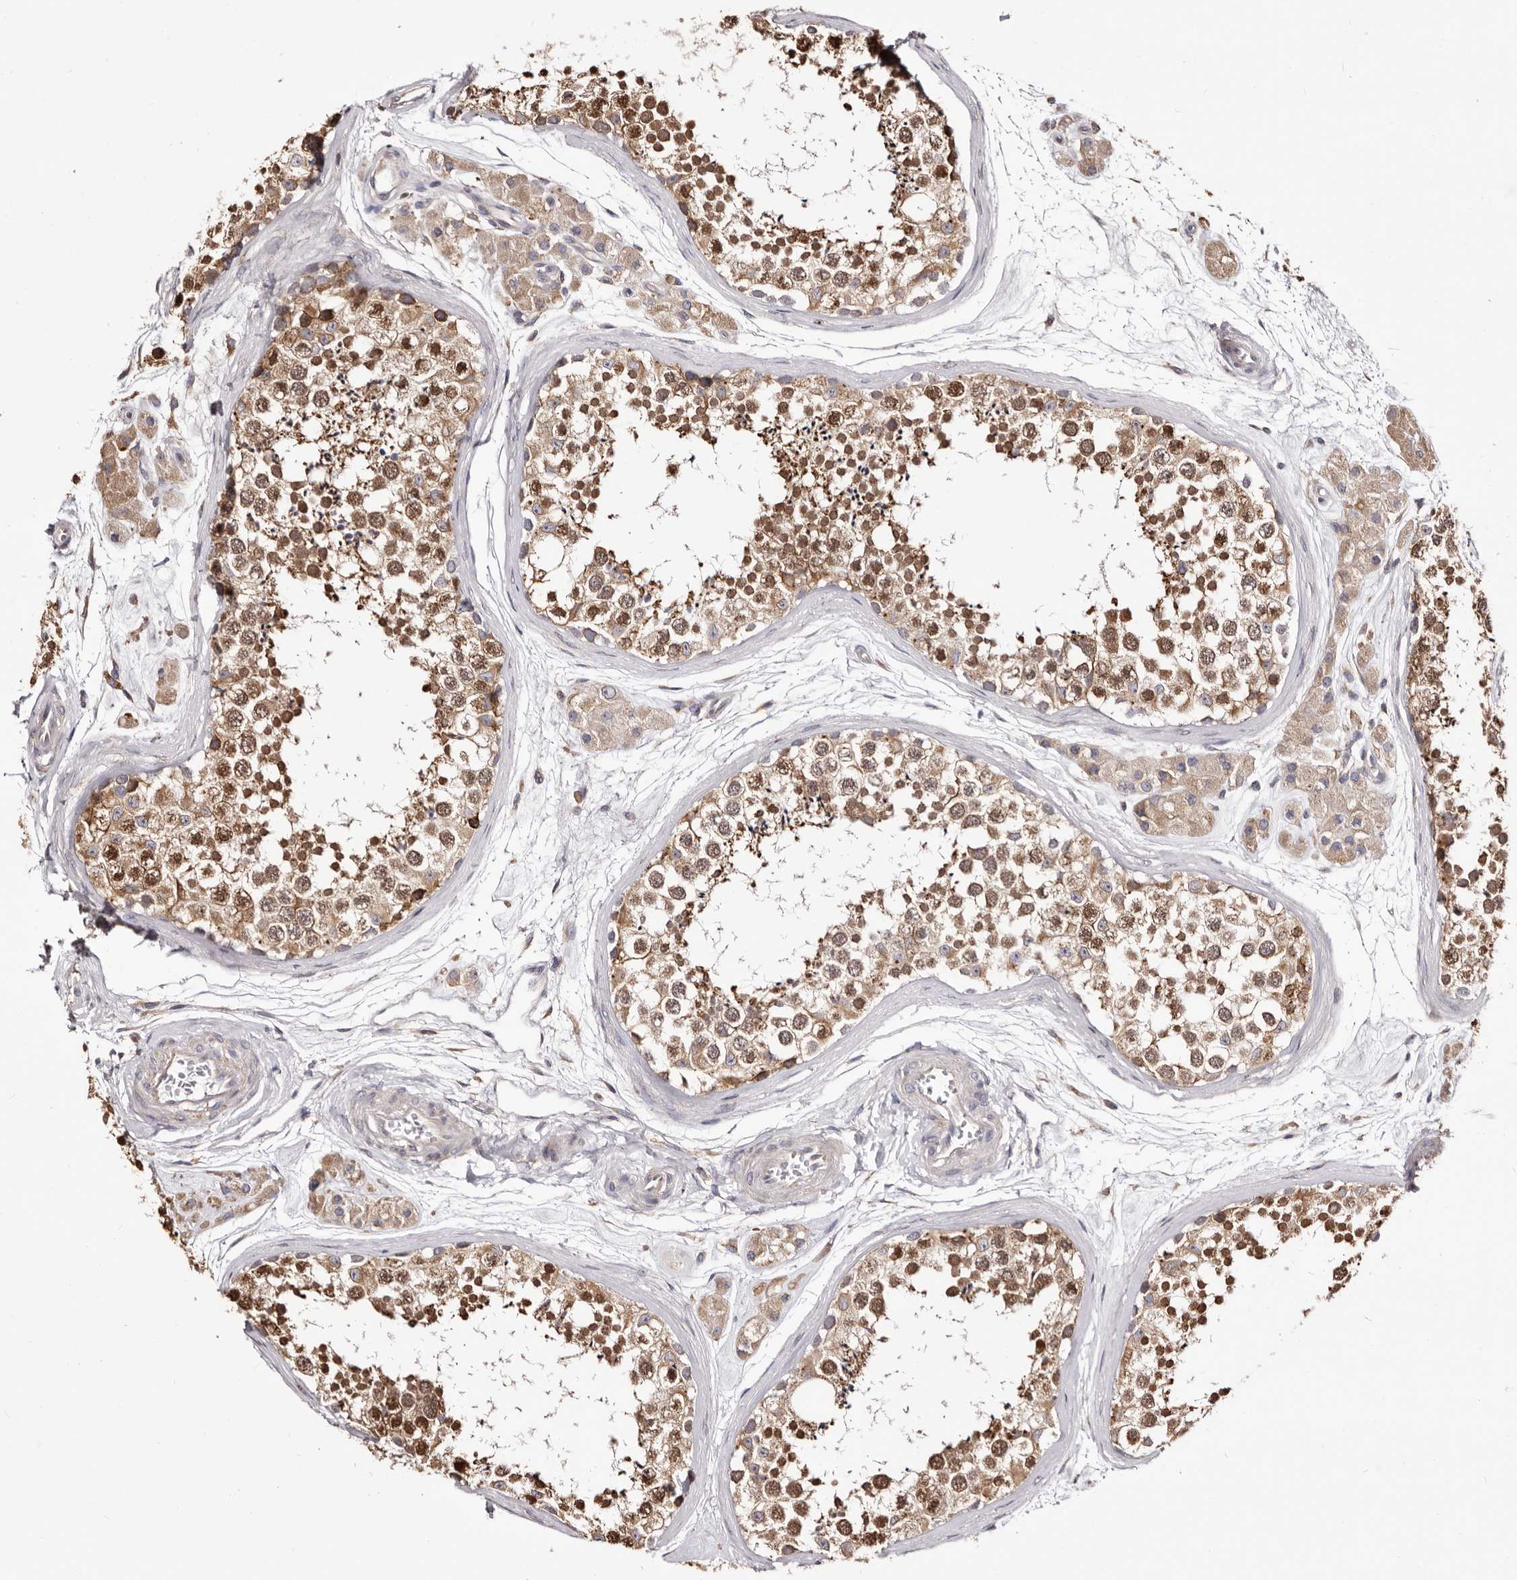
{"staining": {"intensity": "moderate", "quantity": ">75%", "location": "cytoplasmic/membranous"}, "tissue": "testis", "cell_type": "Cells in seminiferous ducts", "image_type": "normal", "snomed": [{"axis": "morphology", "description": "Normal tissue, NOS"}, {"axis": "topography", "description": "Testis"}], "caption": "This histopathology image exhibits normal testis stained with IHC to label a protein in brown. The cytoplasmic/membranous of cells in seminiferous ducts show moderate positivity for the protein. Nuclei are counter-stained blue.", "gene": "ACBD6", "patient": {"sex": "male", "age": 56}}